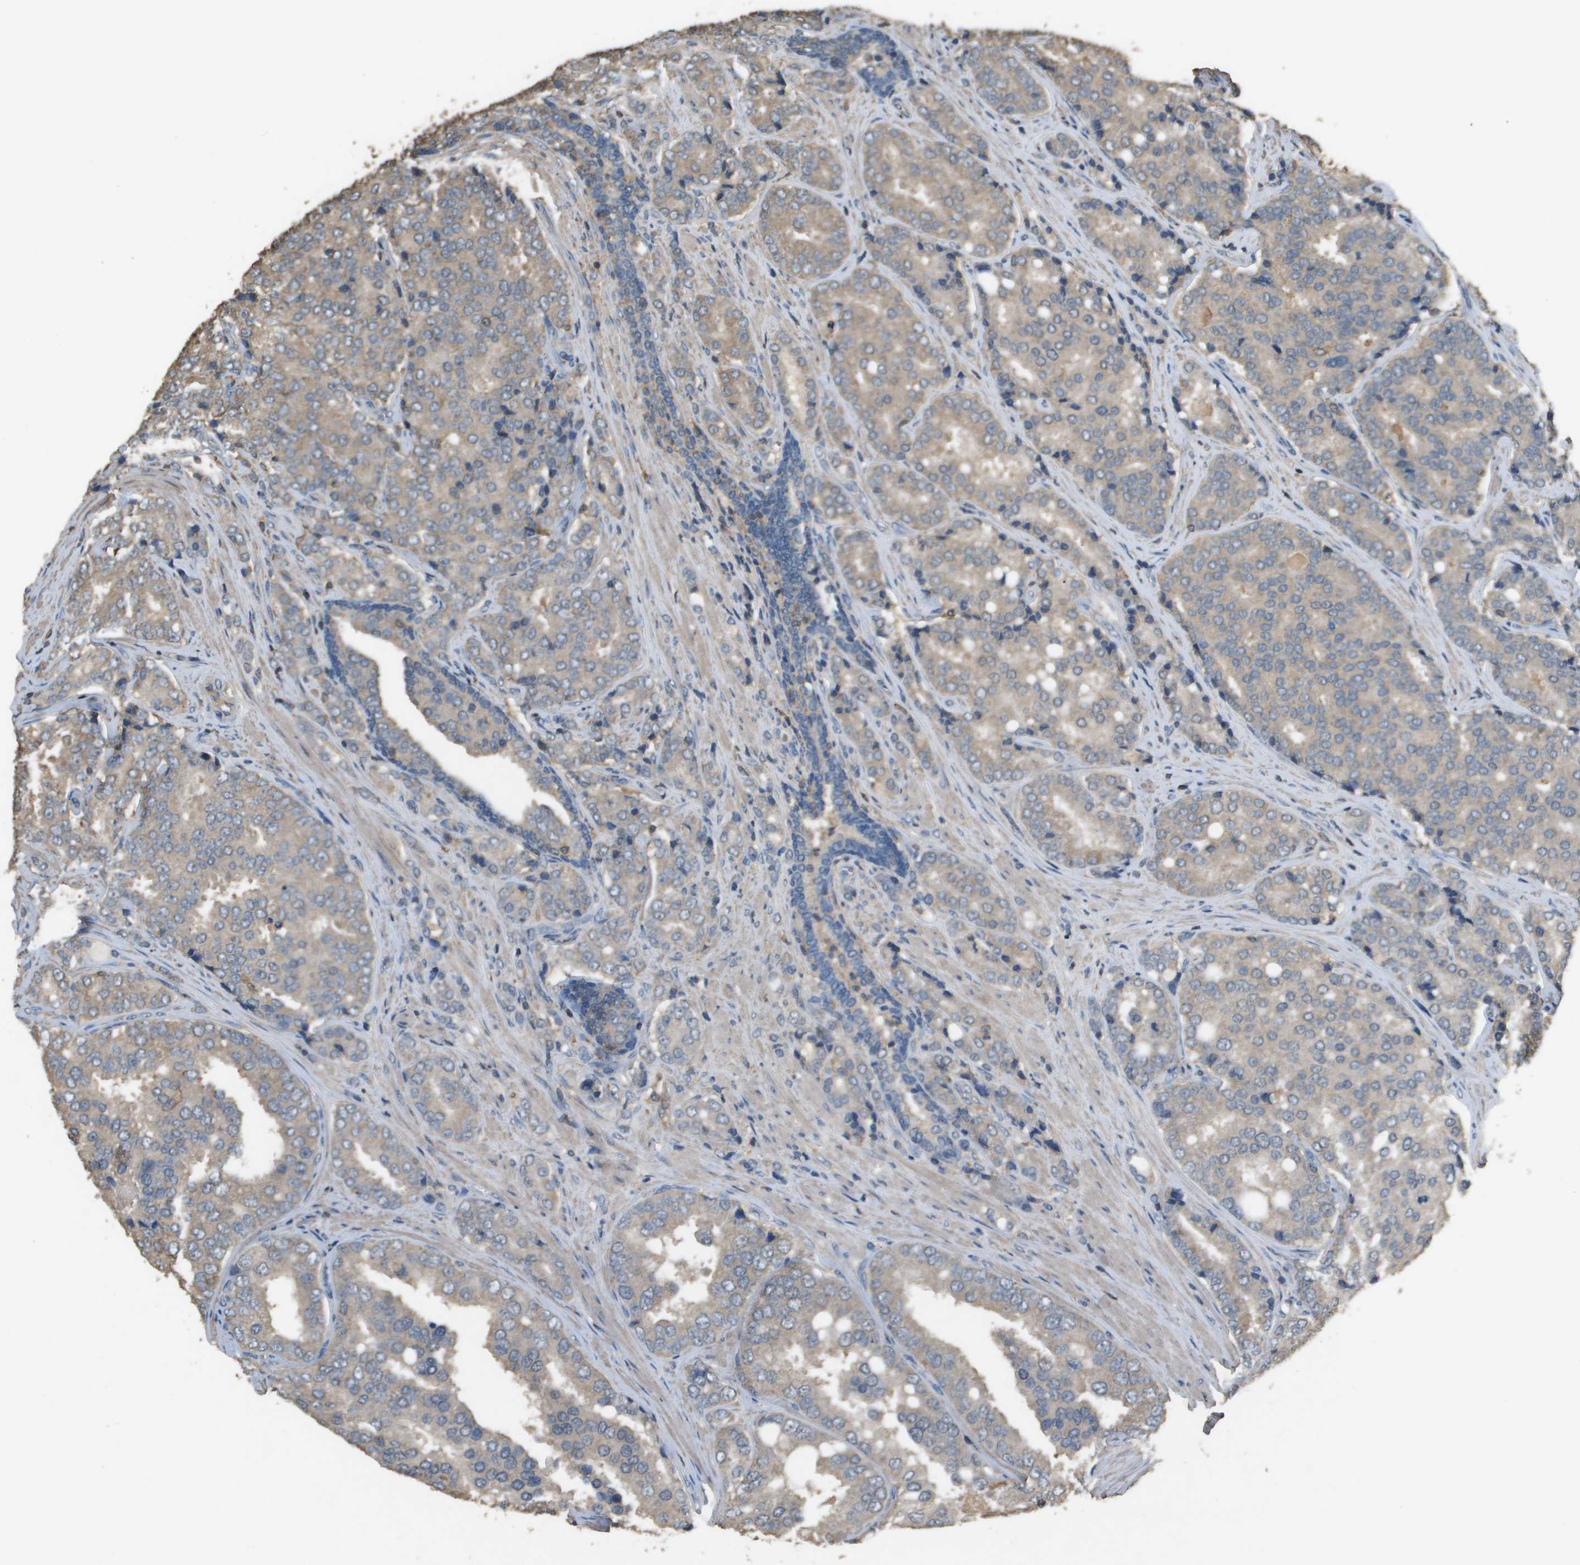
{"staining": {"intensity": "weak", "quantity": ">75%", "location": "cytoplasmic/membranous"}, "tissue": "prostate cancer", "cell_type": "Tumor cells", "image_type": "cancer", "snomed": [{"axis": "morphology", "description": "Adenocarcinoma, High grade"}, {"axis": "topography", "description": "Prostate"}], "caption": "DAB (3,3'-diaminobenzidine) immunohistochemical staining of human high-grade adenocarcinoma (prostate) exhibits weak cytoplasmic/membranous protein staining in approximately >75% of tumor cells.", "gene": "MS4A7", "patient": {"sex": "male", "age": 50}}